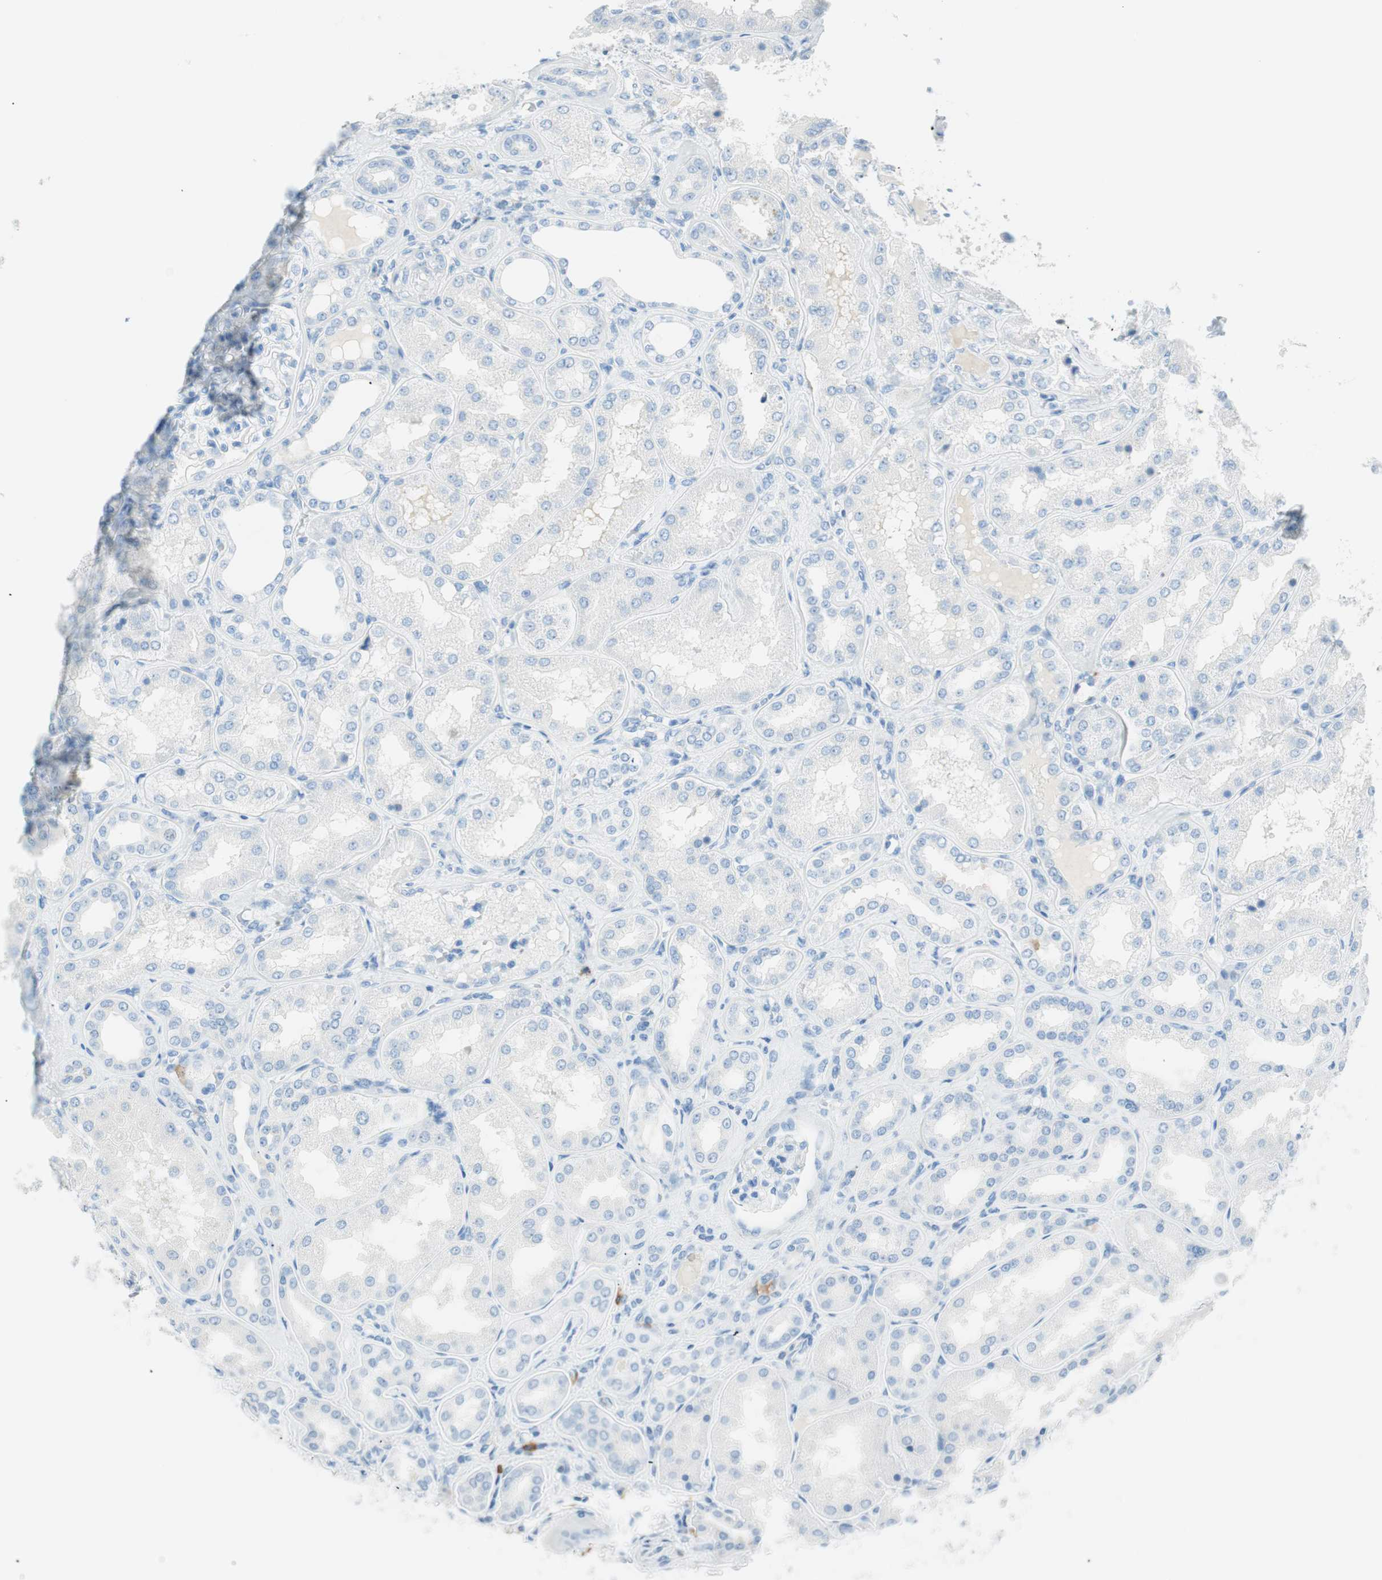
{"staining": {"intensity": "negative", "quantity": "none", "location": "none"}, "tissue": "kidney", "cell_type": "Cells in glomeruli", "image_type": "normal", "snomed": [{"axis": "morphology", "description": "Normal tissue, NOS"}, {"axis": "topography", "description": "Kidney"}], "caption": "The micrograph displays no staining of cells in glomeruli in benign kidney.", "gene": "TNFRSF13C", "patient": {"sex": "female", "age": 56}}